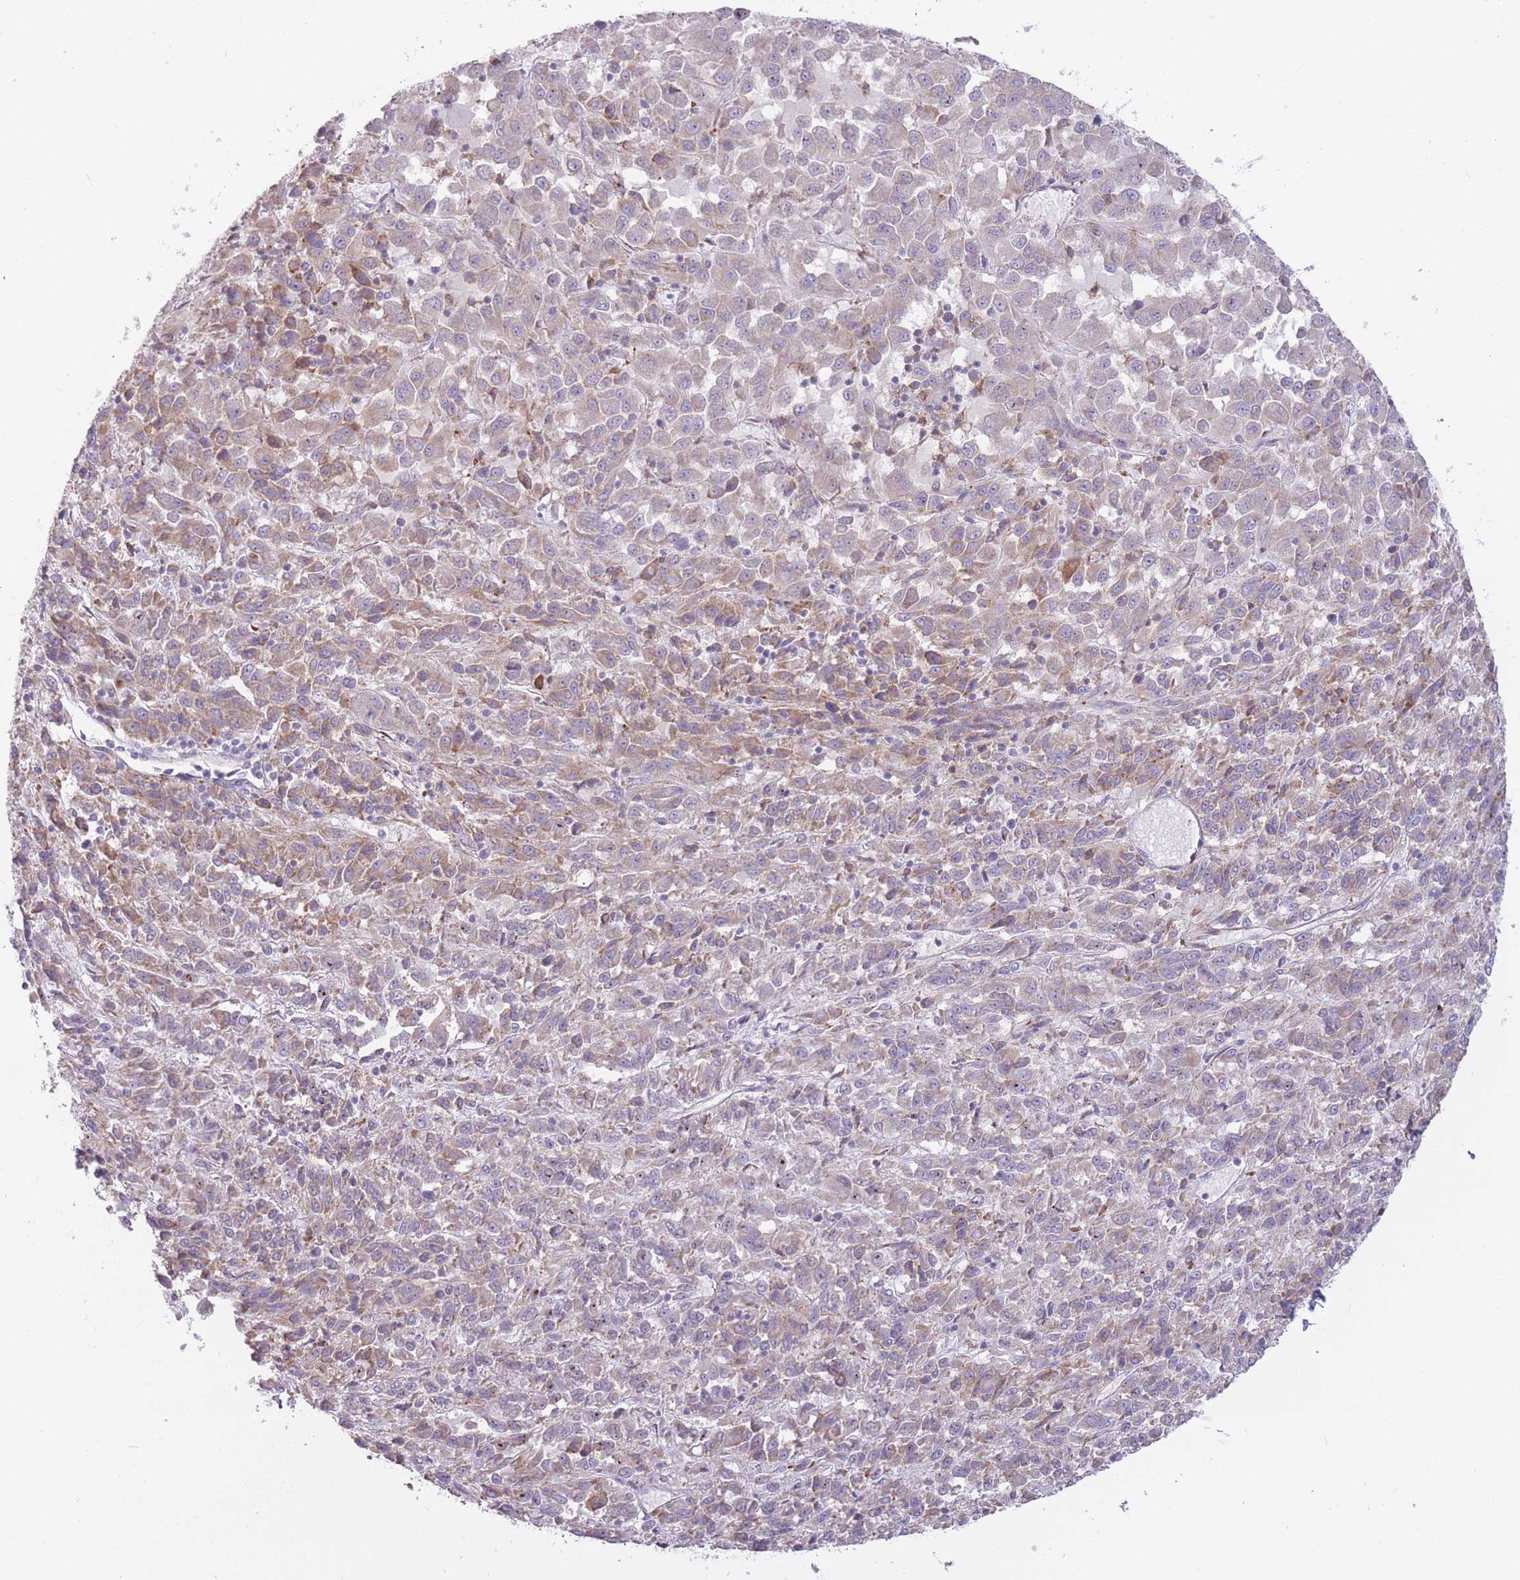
{"staining": {"intensity": "weak", "quantity": "25%-75%", "location": "cytoplasmic/membranous"}, "tissue": "melanoma", "cell_type": "Tumor cells", "image_type": "cancer", "snomed": [{"axis": "morphology", "description": "Malignant melanoma, Metastatic site"}, {"axis": "topography", "description": "Lung"}], "caption": "Tumor cells demonstrate low levels of weak cytoplasmic/membranous positivity in approximately 25%-75% of cells in malignant melanoma (metastatic site).", "gene": "TRAPPC5", "patient": {"sex": "male", "age": 64}}